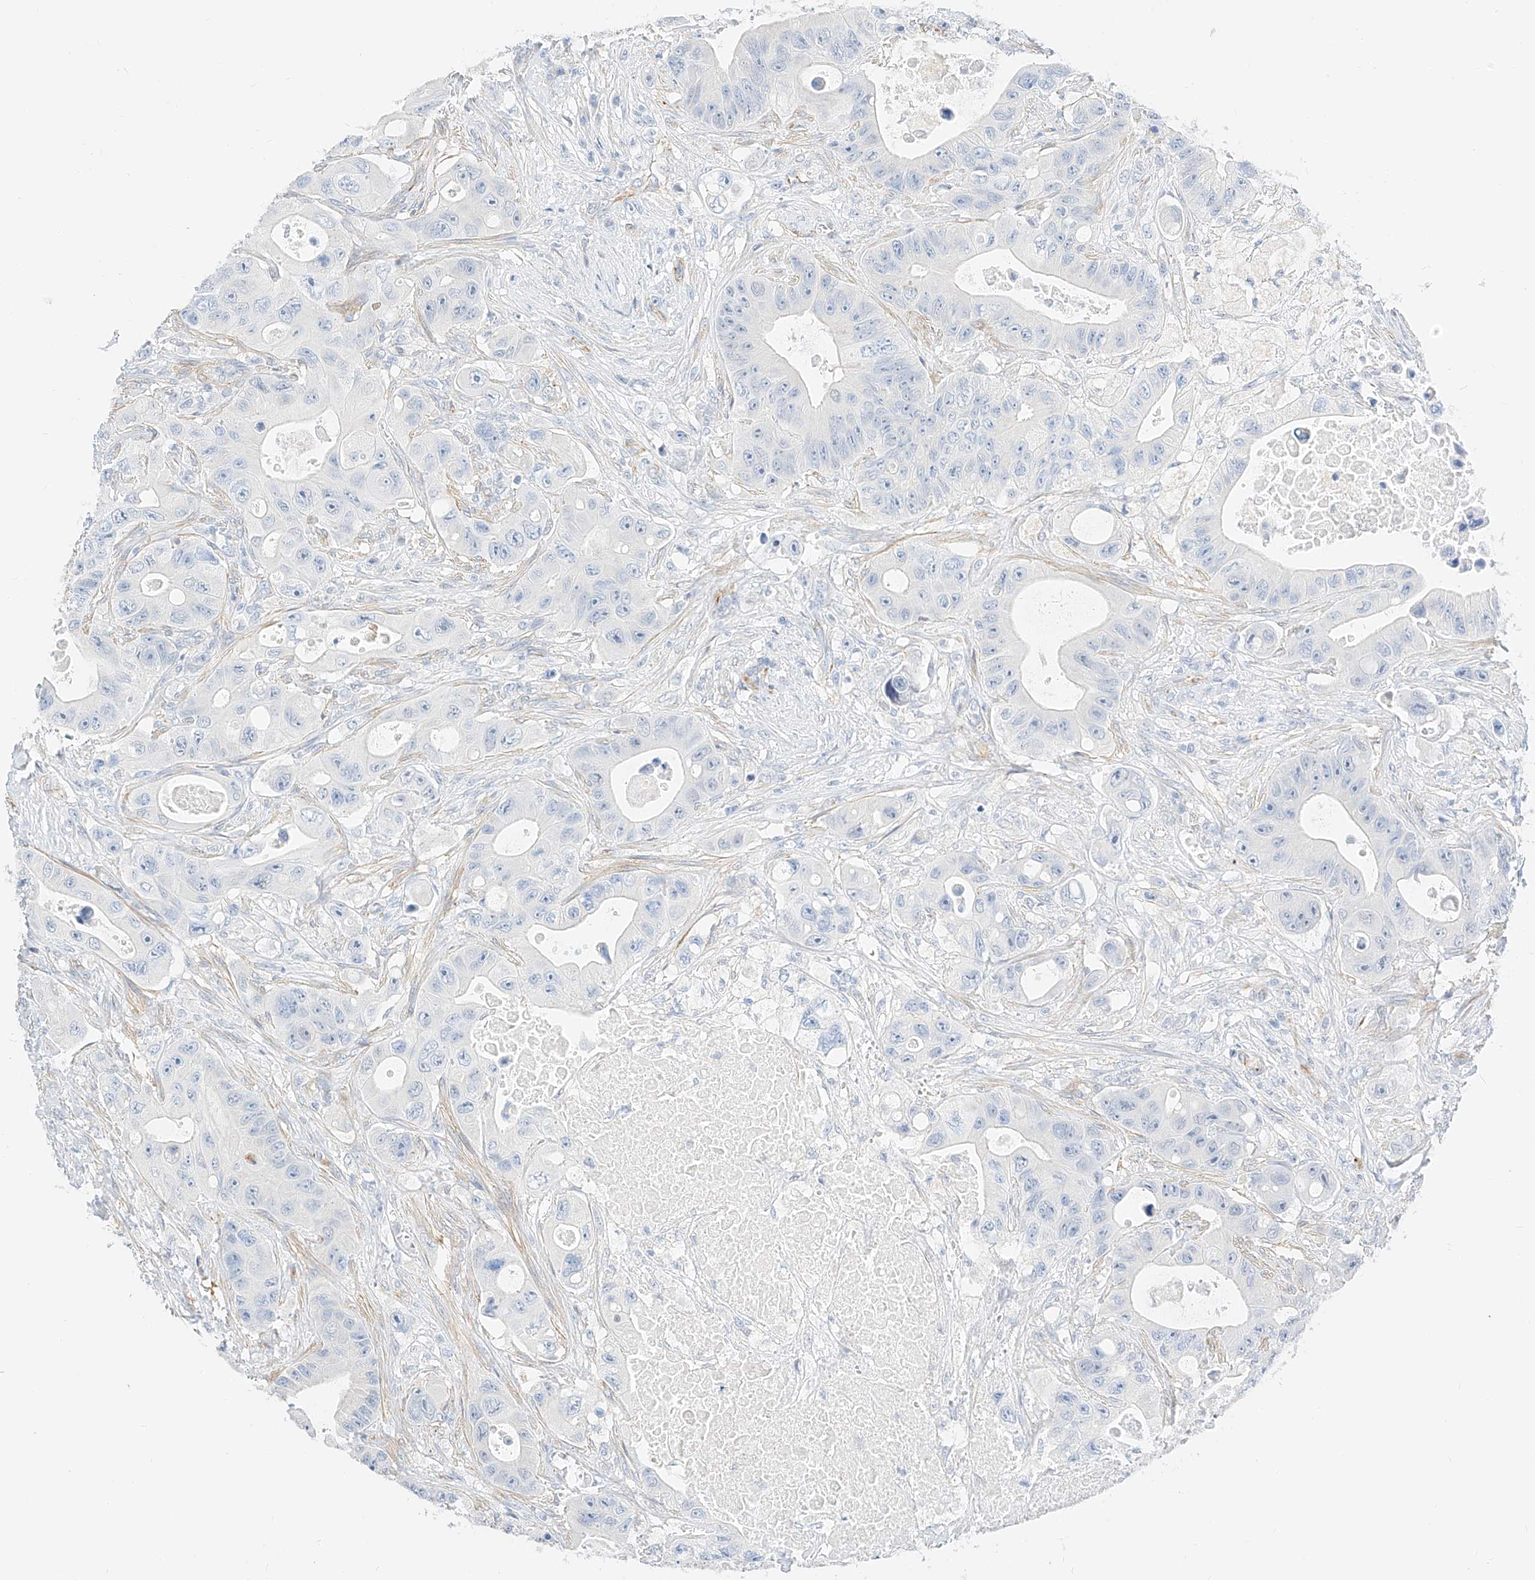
{"staining": {"intensity": "negative", "quantity": "none", "location": "none"}, "tissue": "colorectal cancer", "cell_type": "Tumor cells", "image_type": "cancer", "snomed": [{"axis": "morphology", "description": "Adenocarcinoma, NOS"}, {"axis": "topography", "description": "Colon"}], "caption": "Histopathology image shows no significant protein expression in tumor cells of colorectal adenocarcinoma. Nuclei are stained in blue.", "gene": "CDCP2", "patient": {"sex": "female", "age": 46}}